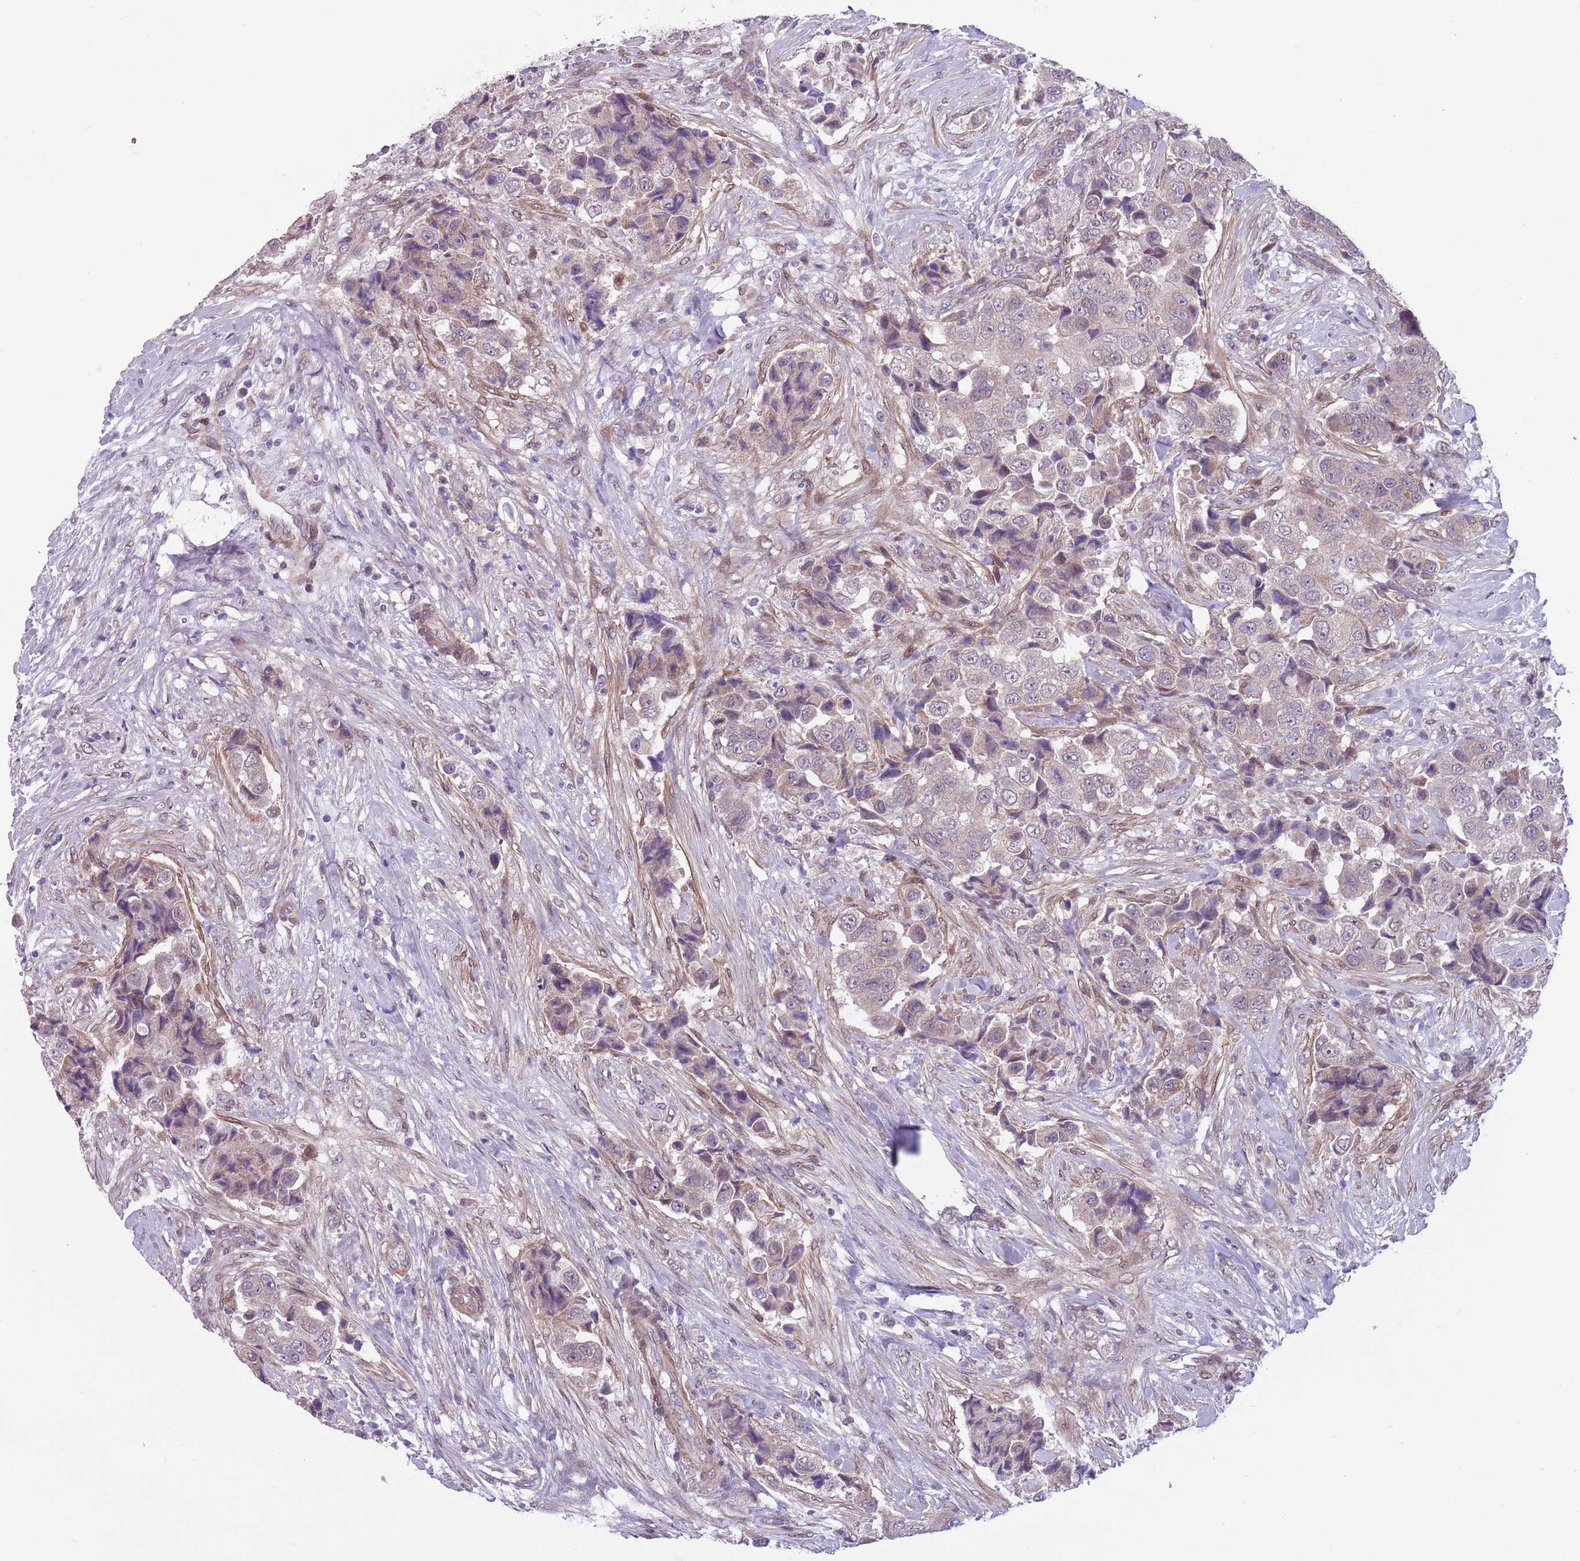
{"staining": {"intensity": "negative", "quantity": "none", "location": "none"}, "tissue": "breast cancer", "cell_type": "Tumor cells", "image_type": "cancer", "snomed": [{"axis": "morphology", "description": "Normal tissue, NOS"}, {"axis": "morphology", "description": "Duct carcinoma"}, {"axis": "topography", "description": "Breast"}], "caption": "This photomicrograph is of breast cancer (invasive ductal carcinoma) stained with IHC to label a protein in brown with the nuclei are counter-stained blue. There is no staining in tumor cells.", "gene": "ADCY7", "patient": {"sex": "female", "age": 62}}